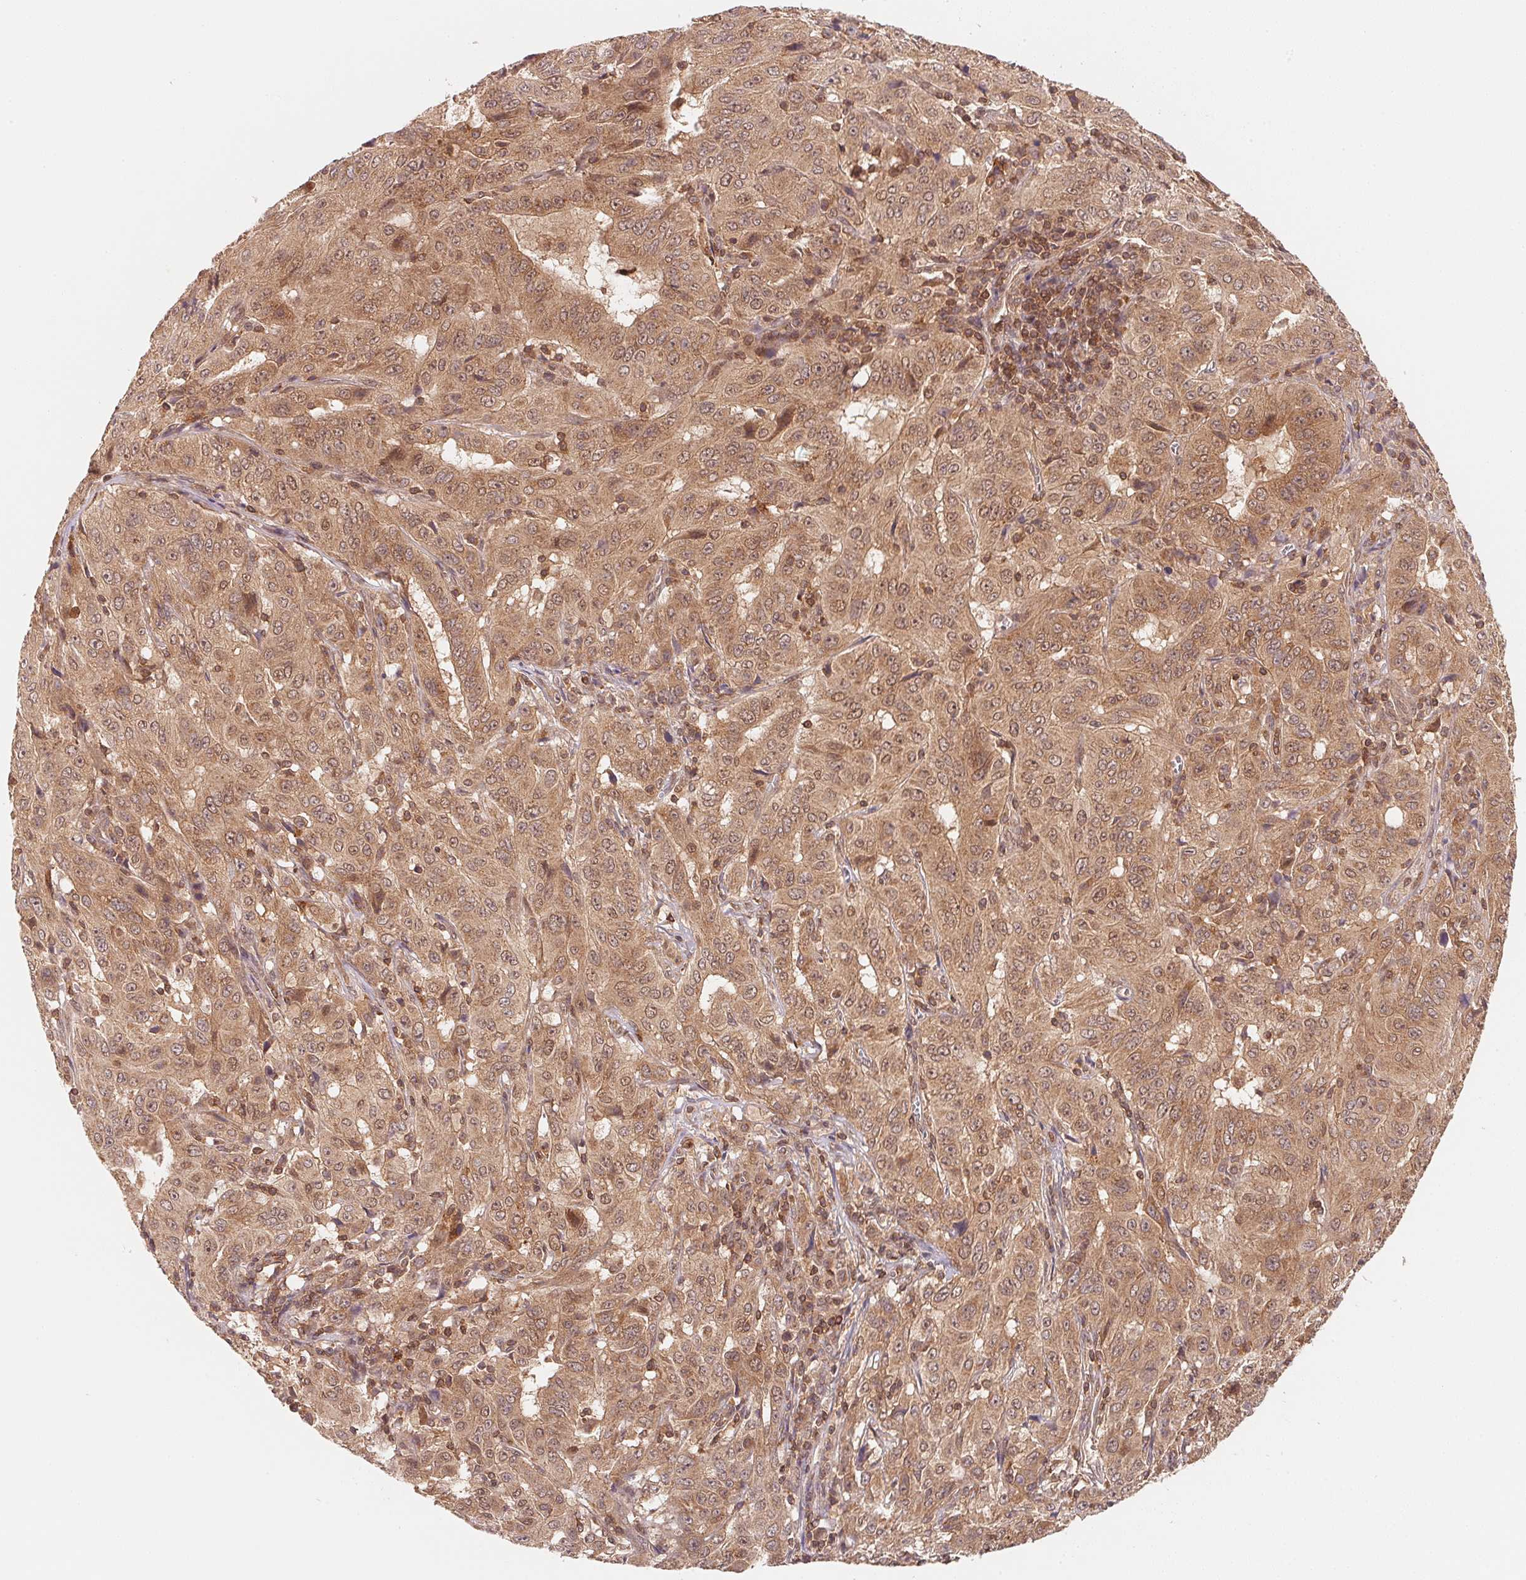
{"staining": {"intensity": "moderate", "quantity": ">75%", "location": "cytoplasmic/membranous,nuclear"}, "tissue": "pancreatic cancer", "cell_type": "Tumor cells", "image_type": "cancer", "snomed": [{"axis": "morphology", "description": "Adenocarcinoma, NOS"}, {"axis": "topography", "description": "Pancreas"}], "caption": "Immunohistochemical staining of pancreatic cancer (adenocarcinoma) reveals moderate cytoplasmic/membranous and nuclear protein staining in approximately >75% of tumor cells. Using DAB (brown) and hematoxylin (blue) stains, captured at high magnification using brightfield microscopy.", "gene": "CCDC102B", "patient": {"sex": "male", "age": 63}}